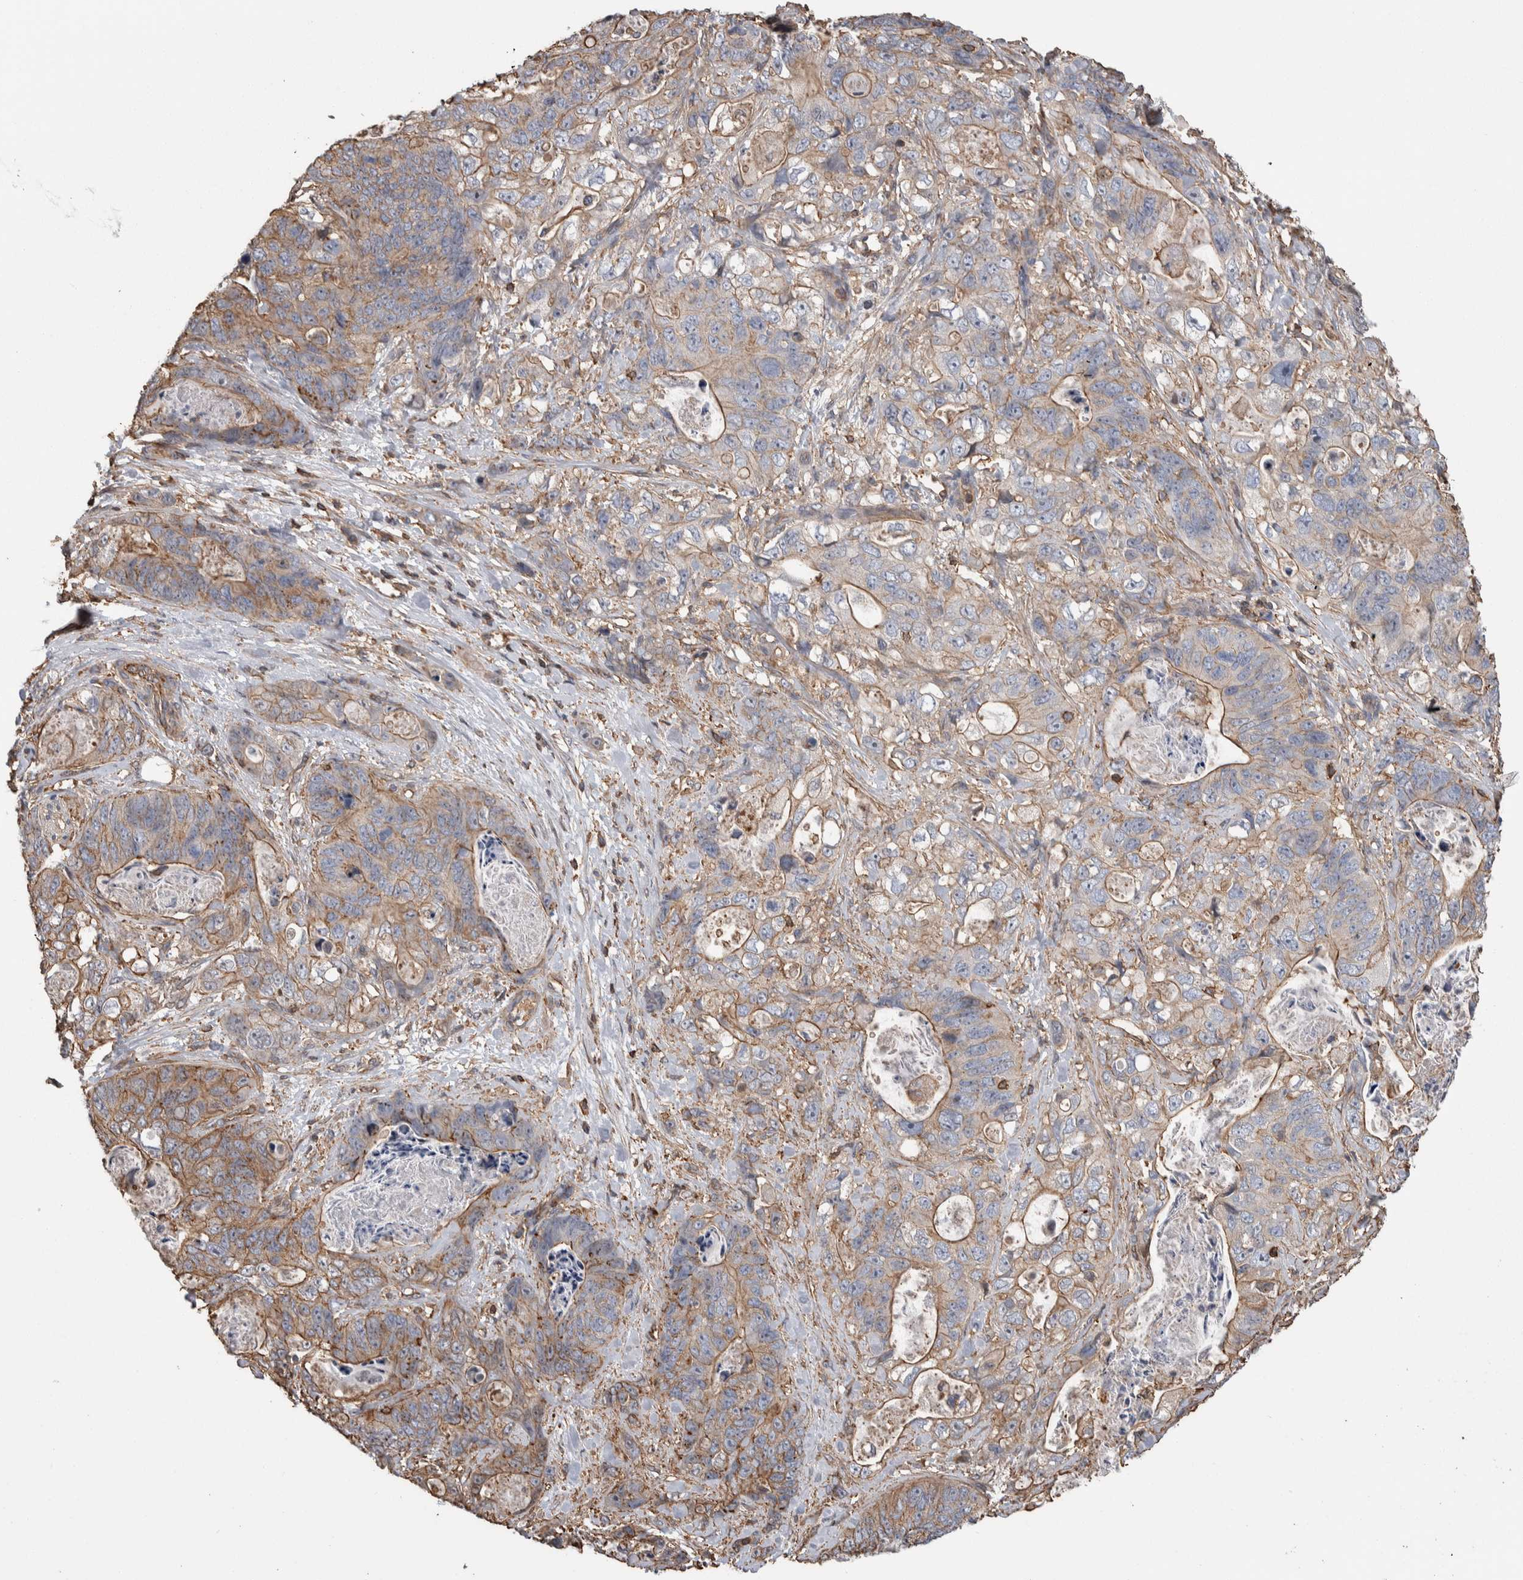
{"staining": {"intensity": "weak", "quantity": ">75%", "location": "cytoplasmic/membranous"}, "tissue": "stomach cancer", "cell_type": "Tumor cells", "image_type": "cancer", "snomed": [{"axis": "morphology", "description": "Normal tissue, NOS"}, {"axis": "morphology", "description": "Adenocarcinoma, NOS"}, {"axis": "topography", "description": "Stomach"}], "caption": "Immunohistochemistry (DAB) staining of human stomach adenocarcinoma shows weak cytoplasmic/membranous protein positivity in about >75% of tumor cells. The protein is stained brown, and the nuclei are stained in blue (DAB (3,3'-diaminobenzidine) IHC with brightfield microscopy, high magnification).", "gene": "ENPP2", "patient": {"sex": "female", "age": 89}}